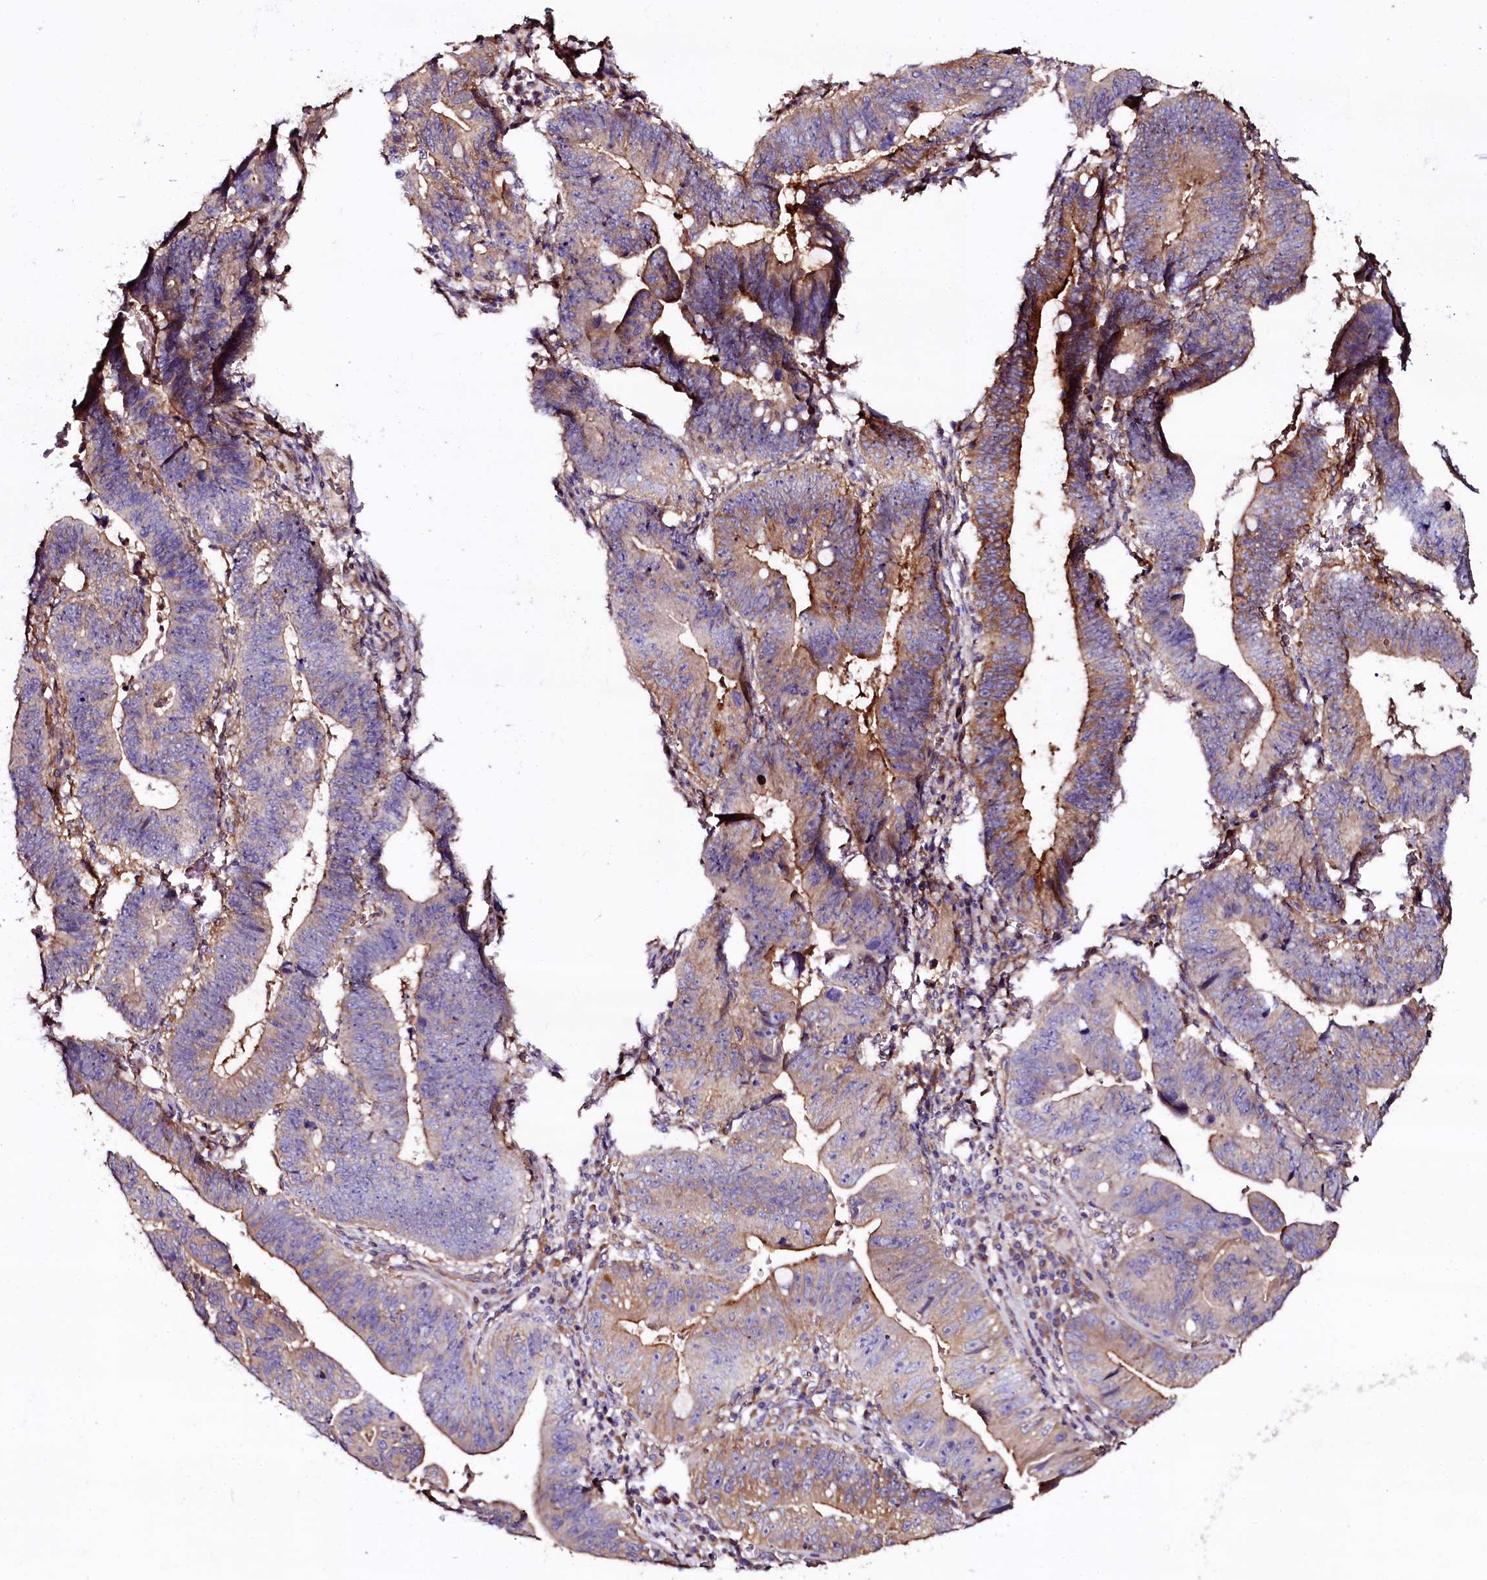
{"staining": {"intensity": "moderate", "quantity": "25%-75%", "location": "cytoplasmic/membranous"}, "tissue": "stomach cancer", "cell_type": "Tumor cells", "image_type": "cancer", "snomed": [{"axis": "morphology", "description": "Adenocarcinoma, NOS"}, {"axis": "topography", "description": "Stomach"}], "caption": "A medium amount of moderate cytoplasmic/membranous expression is seen in about 25%-75% of tumor cells in stomach cancer tissue.", "gene": "APPL2", "patient": {"sex": "male", "age": 59}}